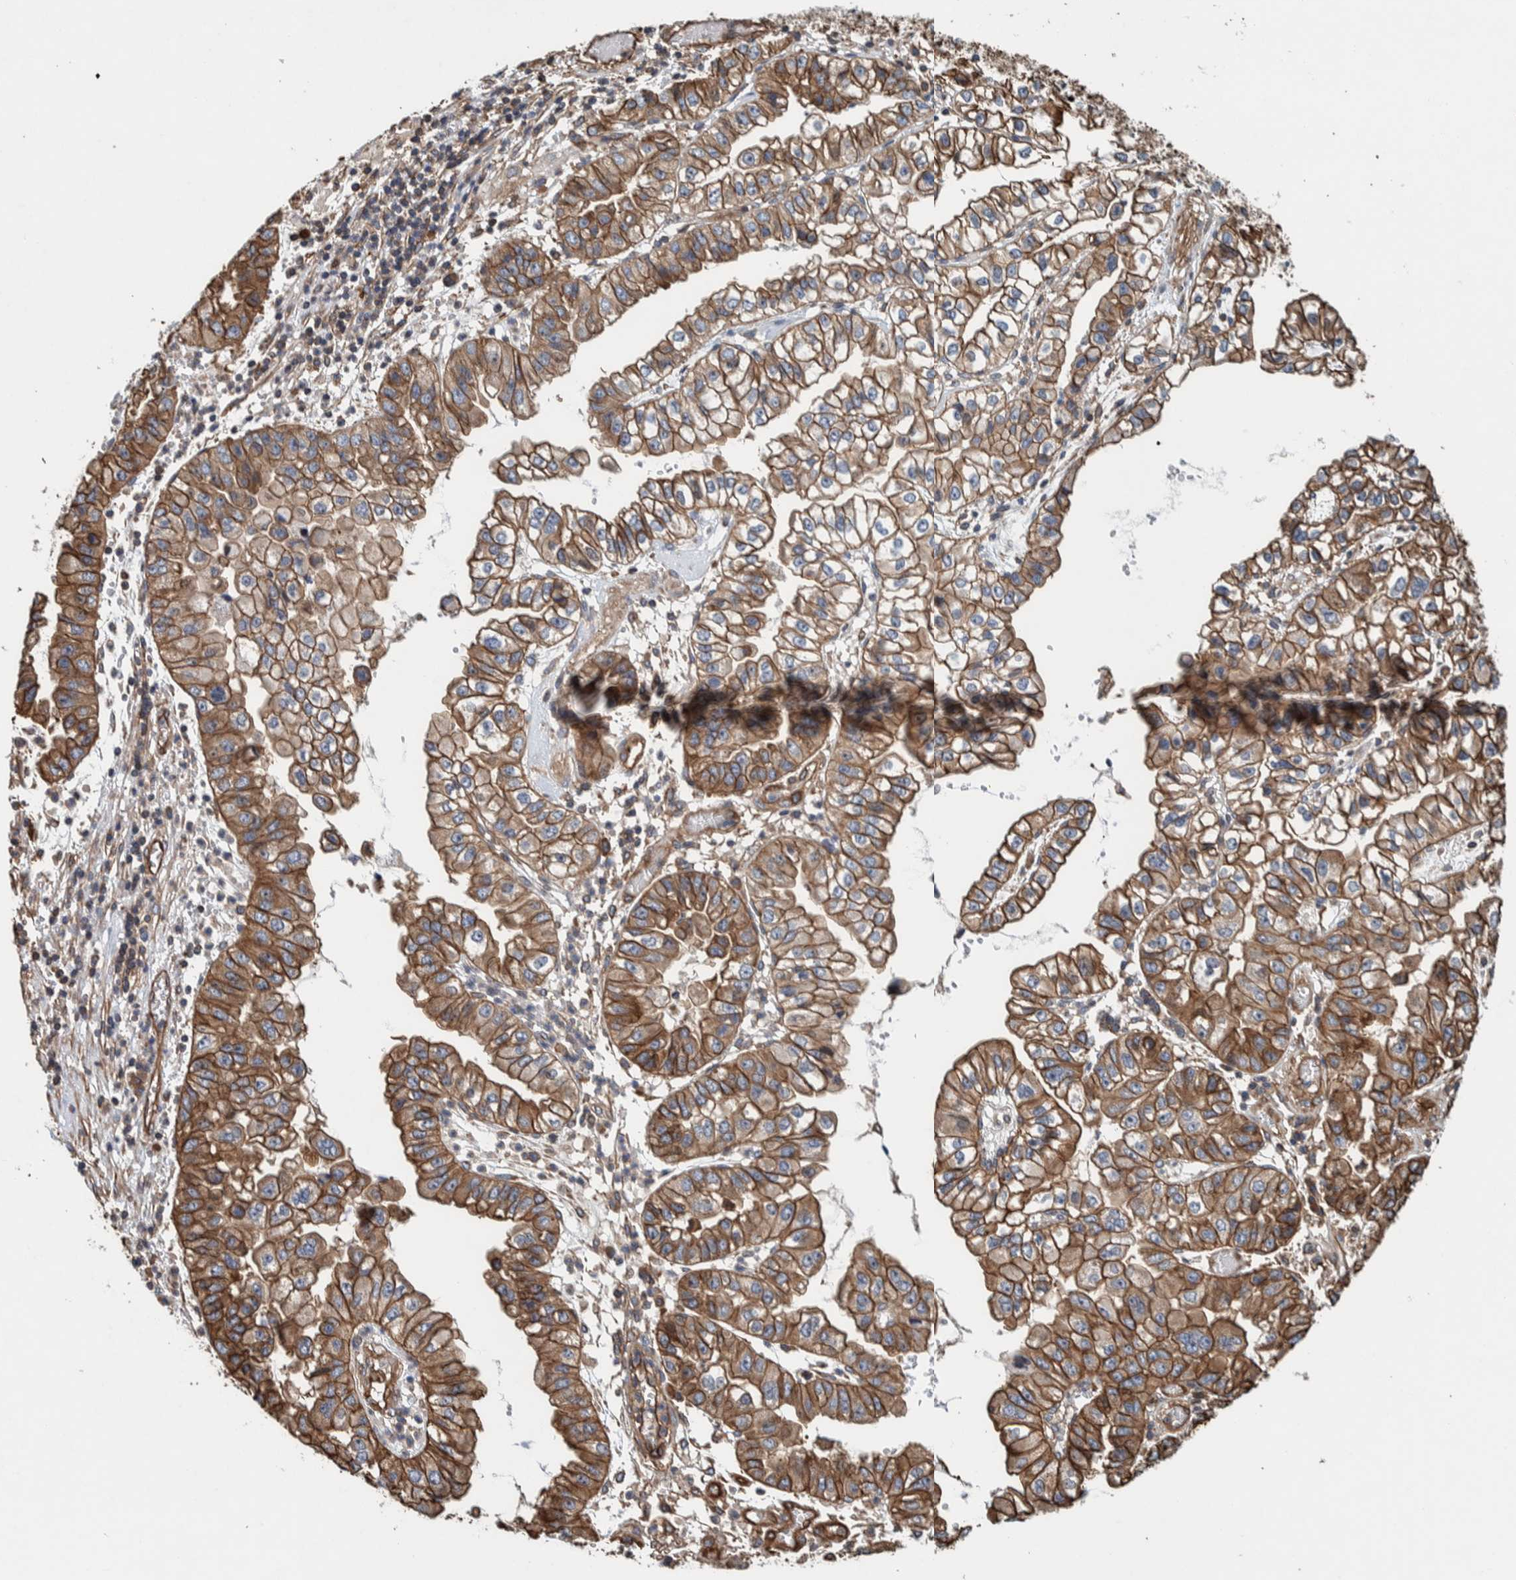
{"staining": {"intensity": "moderate", "quantity": ">75%", "location": "cytoplasmic/membranous"}, "tissue": "liver cancer", "cell_type": "Tumor cells", "image_type": "cancer", "snomed": [{"axis": "morphology", "description": "Cholangiocarcinoma"}, {"axis": "topography", "description": "Liver"}], "caption": "IHC of liver cancer demonstrates medium levels of moderate cytoplasmic/membranous positivity in approximately >75% of tumor cells. (Stains: DAB (3,3'-diaminobenzidine) in brown, nuclei in blue, Microscopy: brightfield microscopy at high magnification).", "gene": "PKD1L1", "patient": {"sex": "female", "age": 79}}